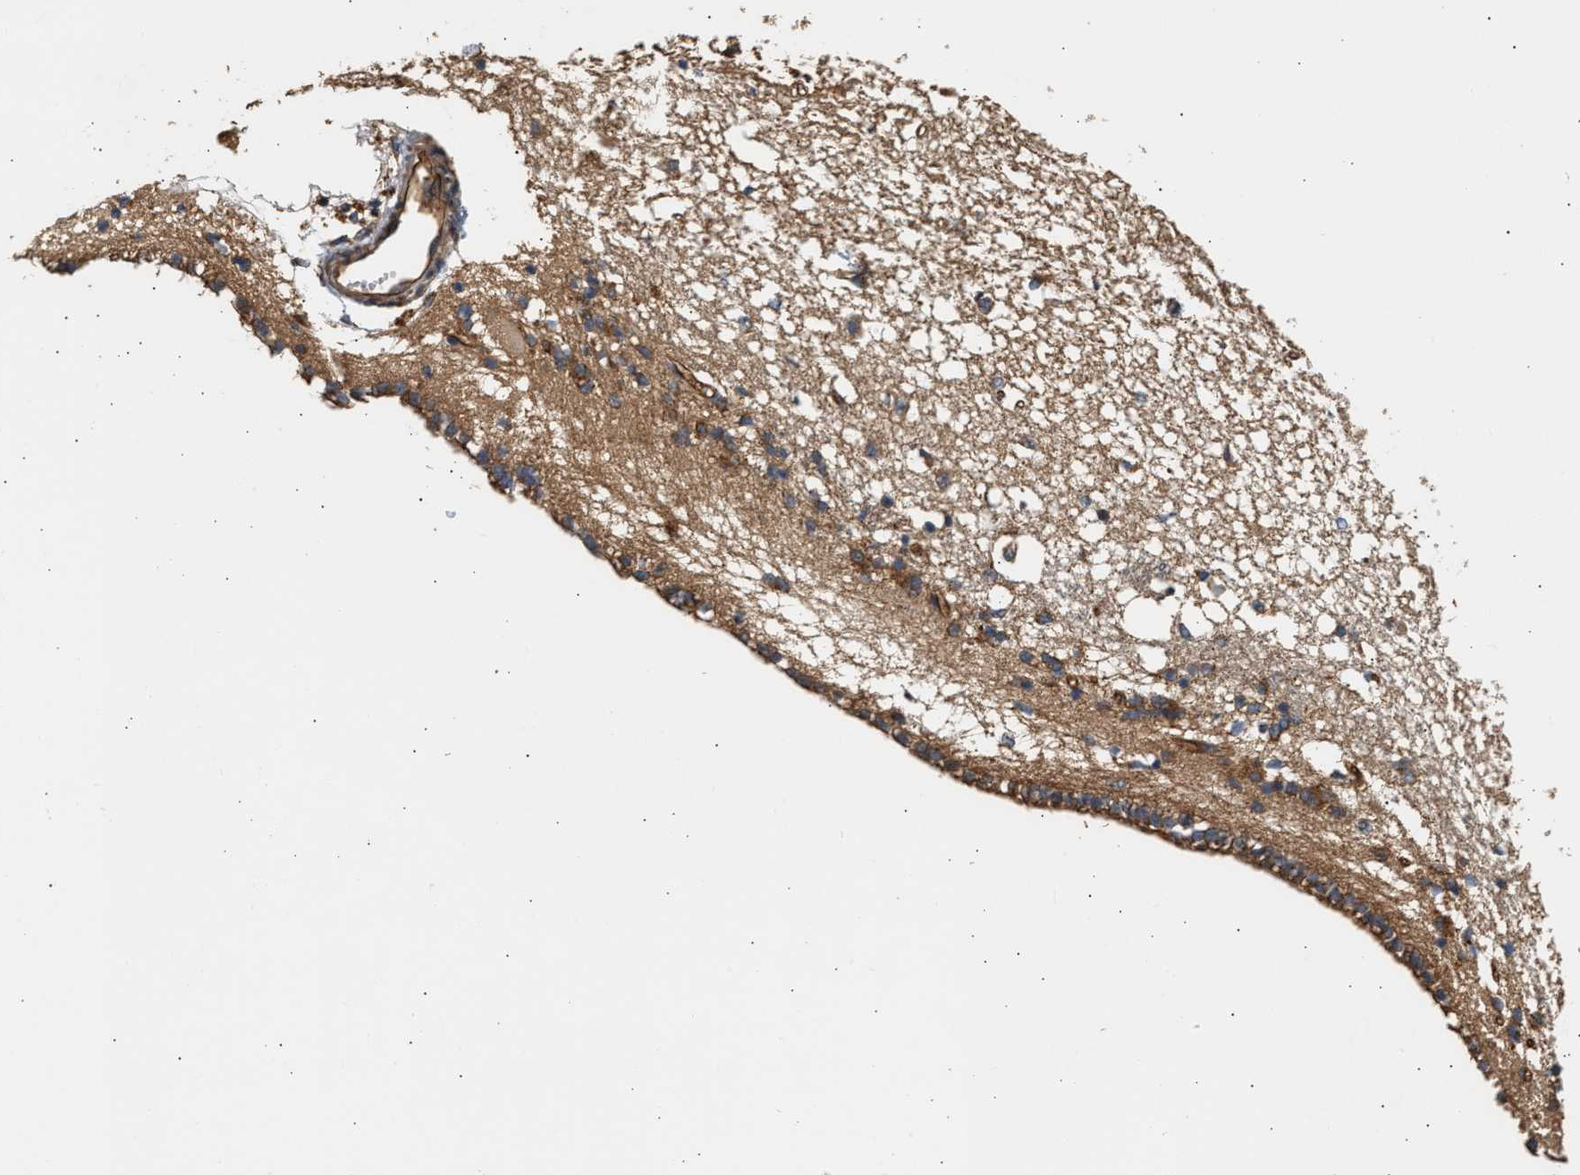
{"staining": {"intensity": "weak", "quantity": "25%-75%", "location": "cytoplasmic/membranous"}, "tissue": "caudate", "cell_type": "Glial cells", "image_type": "normal", "snomed": [{"axis": "morphology", "description": "Normal tissue, NOS"}, {"axis": "topography", "description": "Lateral ventricle wall"}], "caption": "DAB immunohistochemical staining of normal human caudate shows weak cytoplasmic/membranous protein positivity in about 25%-75% of glial cells.", "gene": "DUSP14", "patient": {"sex": "male", "age": 45}}